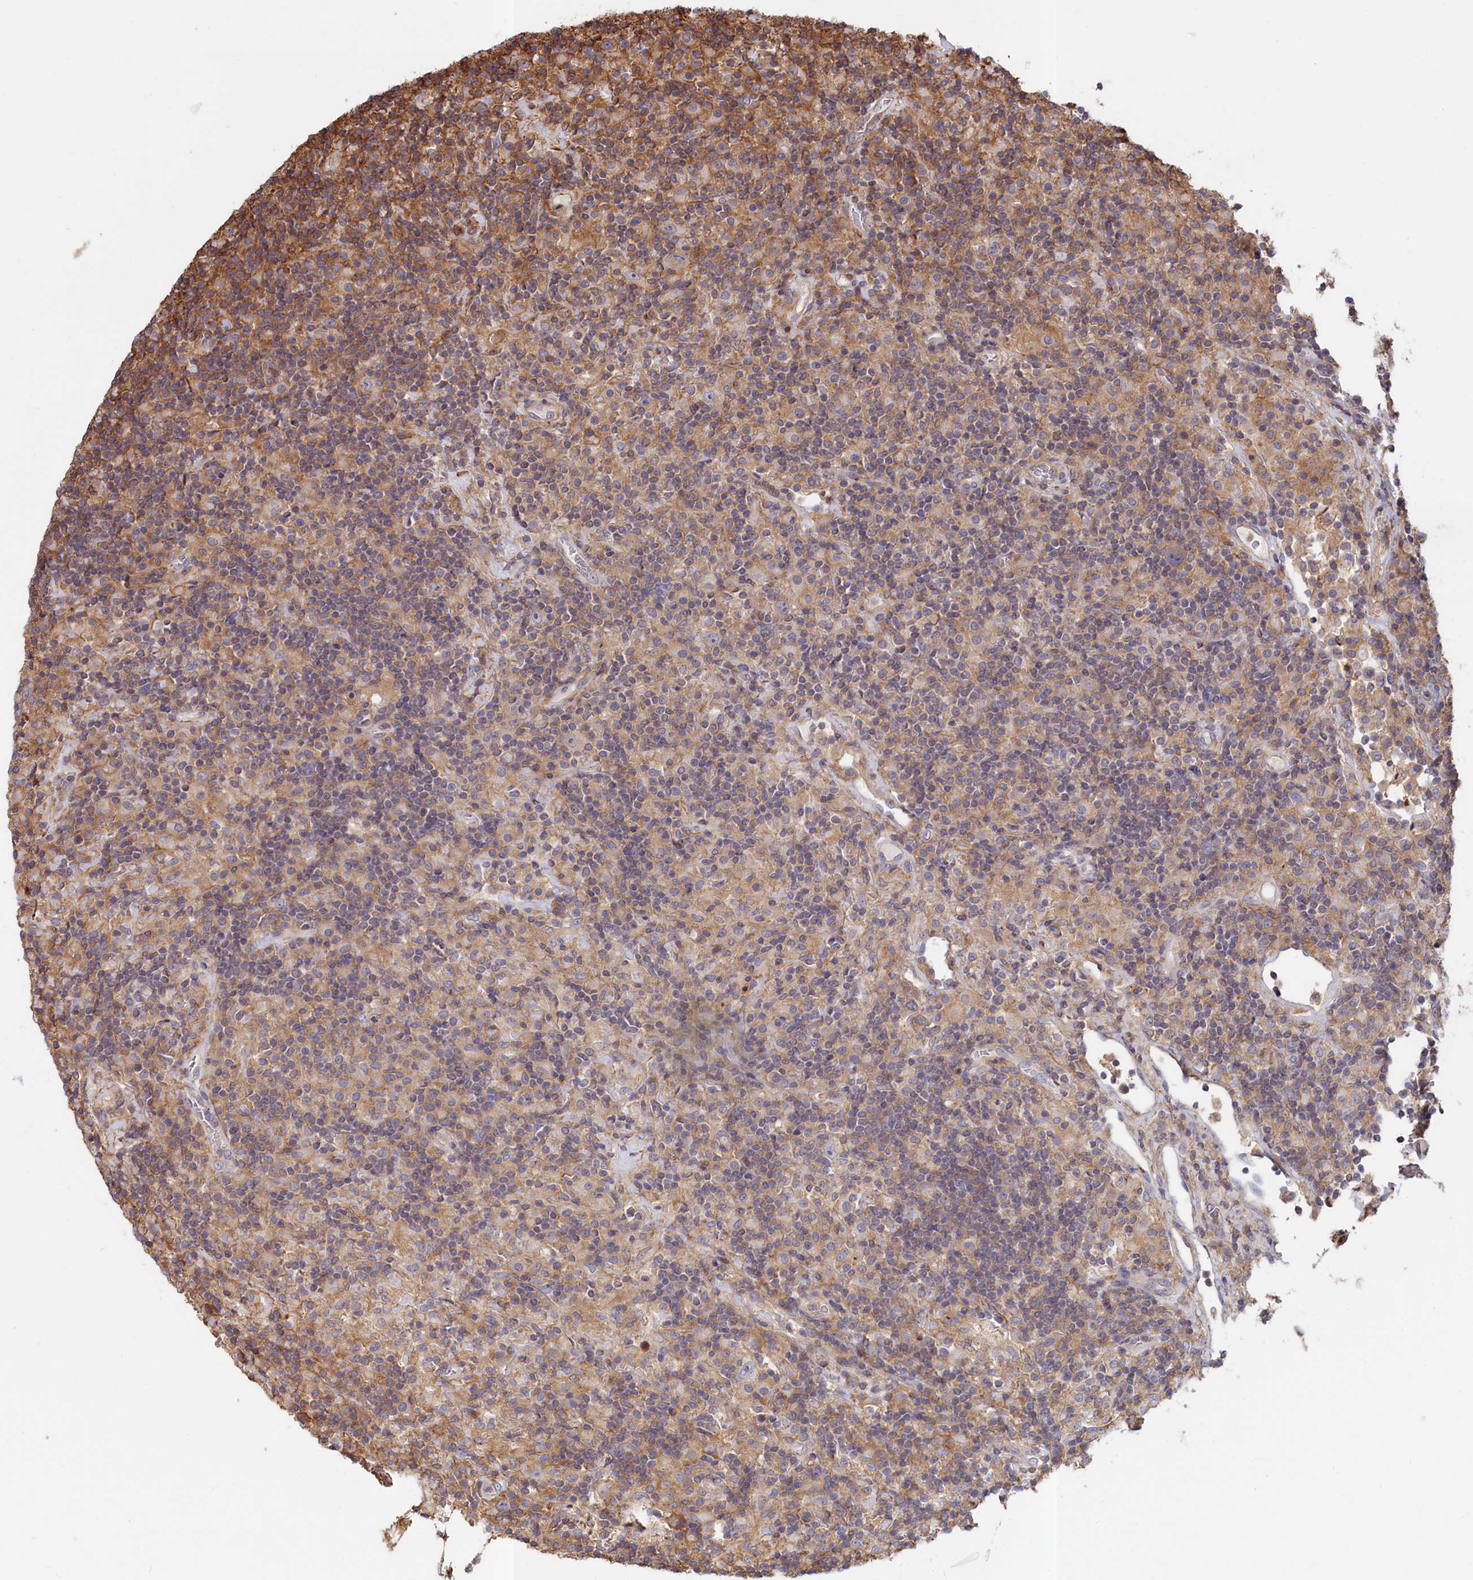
{"staining": {"intensity": "negative", "quantity": "none", "location": "none"}, "tissue": "lymphoma", "cell_type": "Tumor cells", "image_type": "cancer", "snomed": [{"axis": "morphology", "description": "Hodgkin's disease, NOS"}, {"axis": "topography", "description": "Lymph node"}], "caption": "High magnification brightfield microscopy of Hodgkin's disease stained with DAB (3,3'-diaminobenzidine) (brown) and counterstained with hematoxylin (blue): tumor cells show no significant positivity.", "gene": "ANKRD27", "patient": {"sex": "male", "age": 70}}